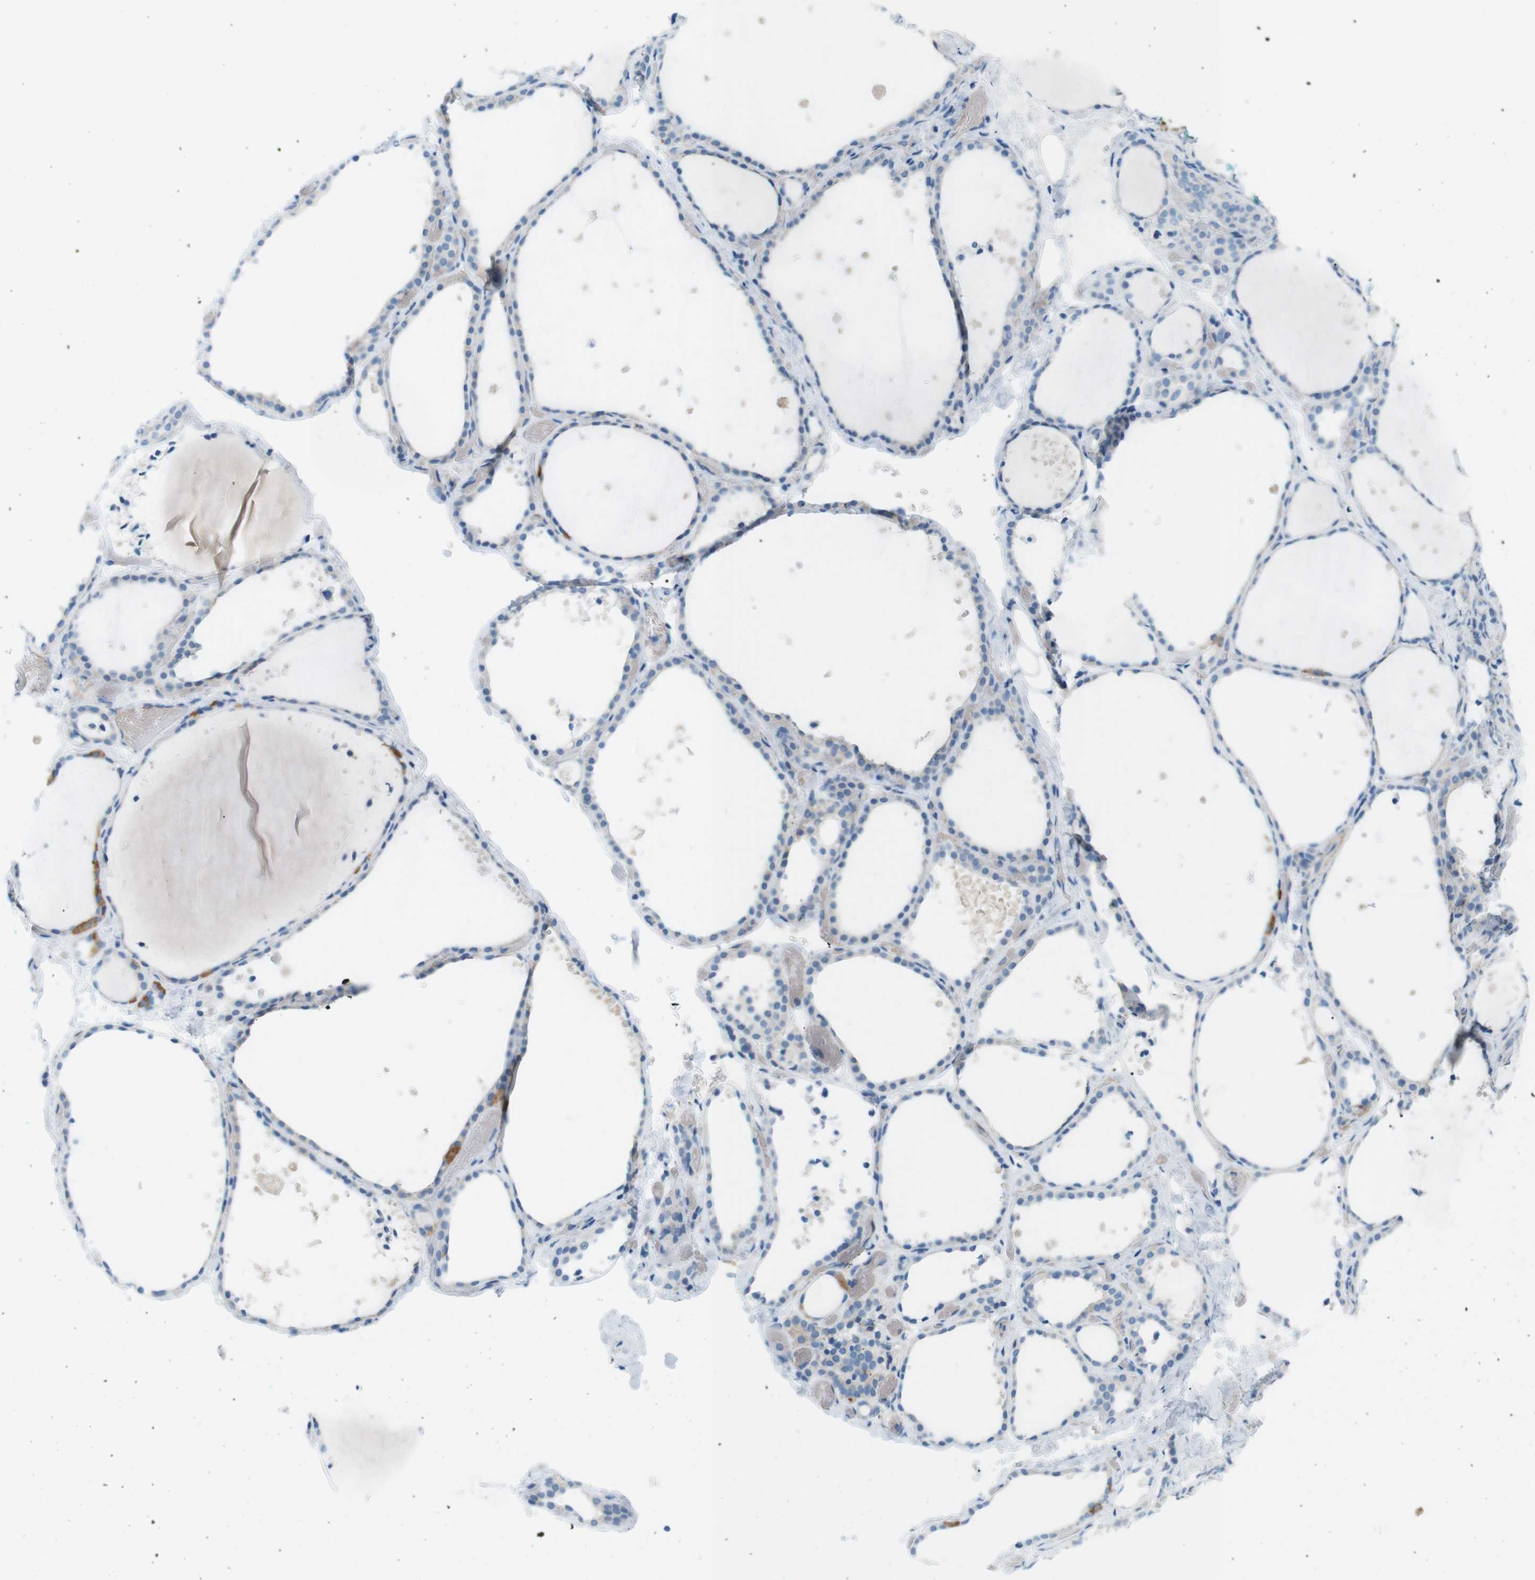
{"staining": {"intensity": "negative", "quantity": "none", "location": "none"}, "tissue": "thyroid gland", "cell_type": "Glandular cells", "image_type": "normal", "snomed": [{"axis": "morphology", "description": "Normal tissue, NOS"}, {"axis": "topography", "description": "Thyroid gland"}], "caption": "High power microscopy photomicrograph of an immunohistochemistry (IHC) image of unremarkable thyroid gland, revealing no significant staining in glandular cells.", "gene": "VAMP1", "patient": {"sex": "female", "age": 44}}